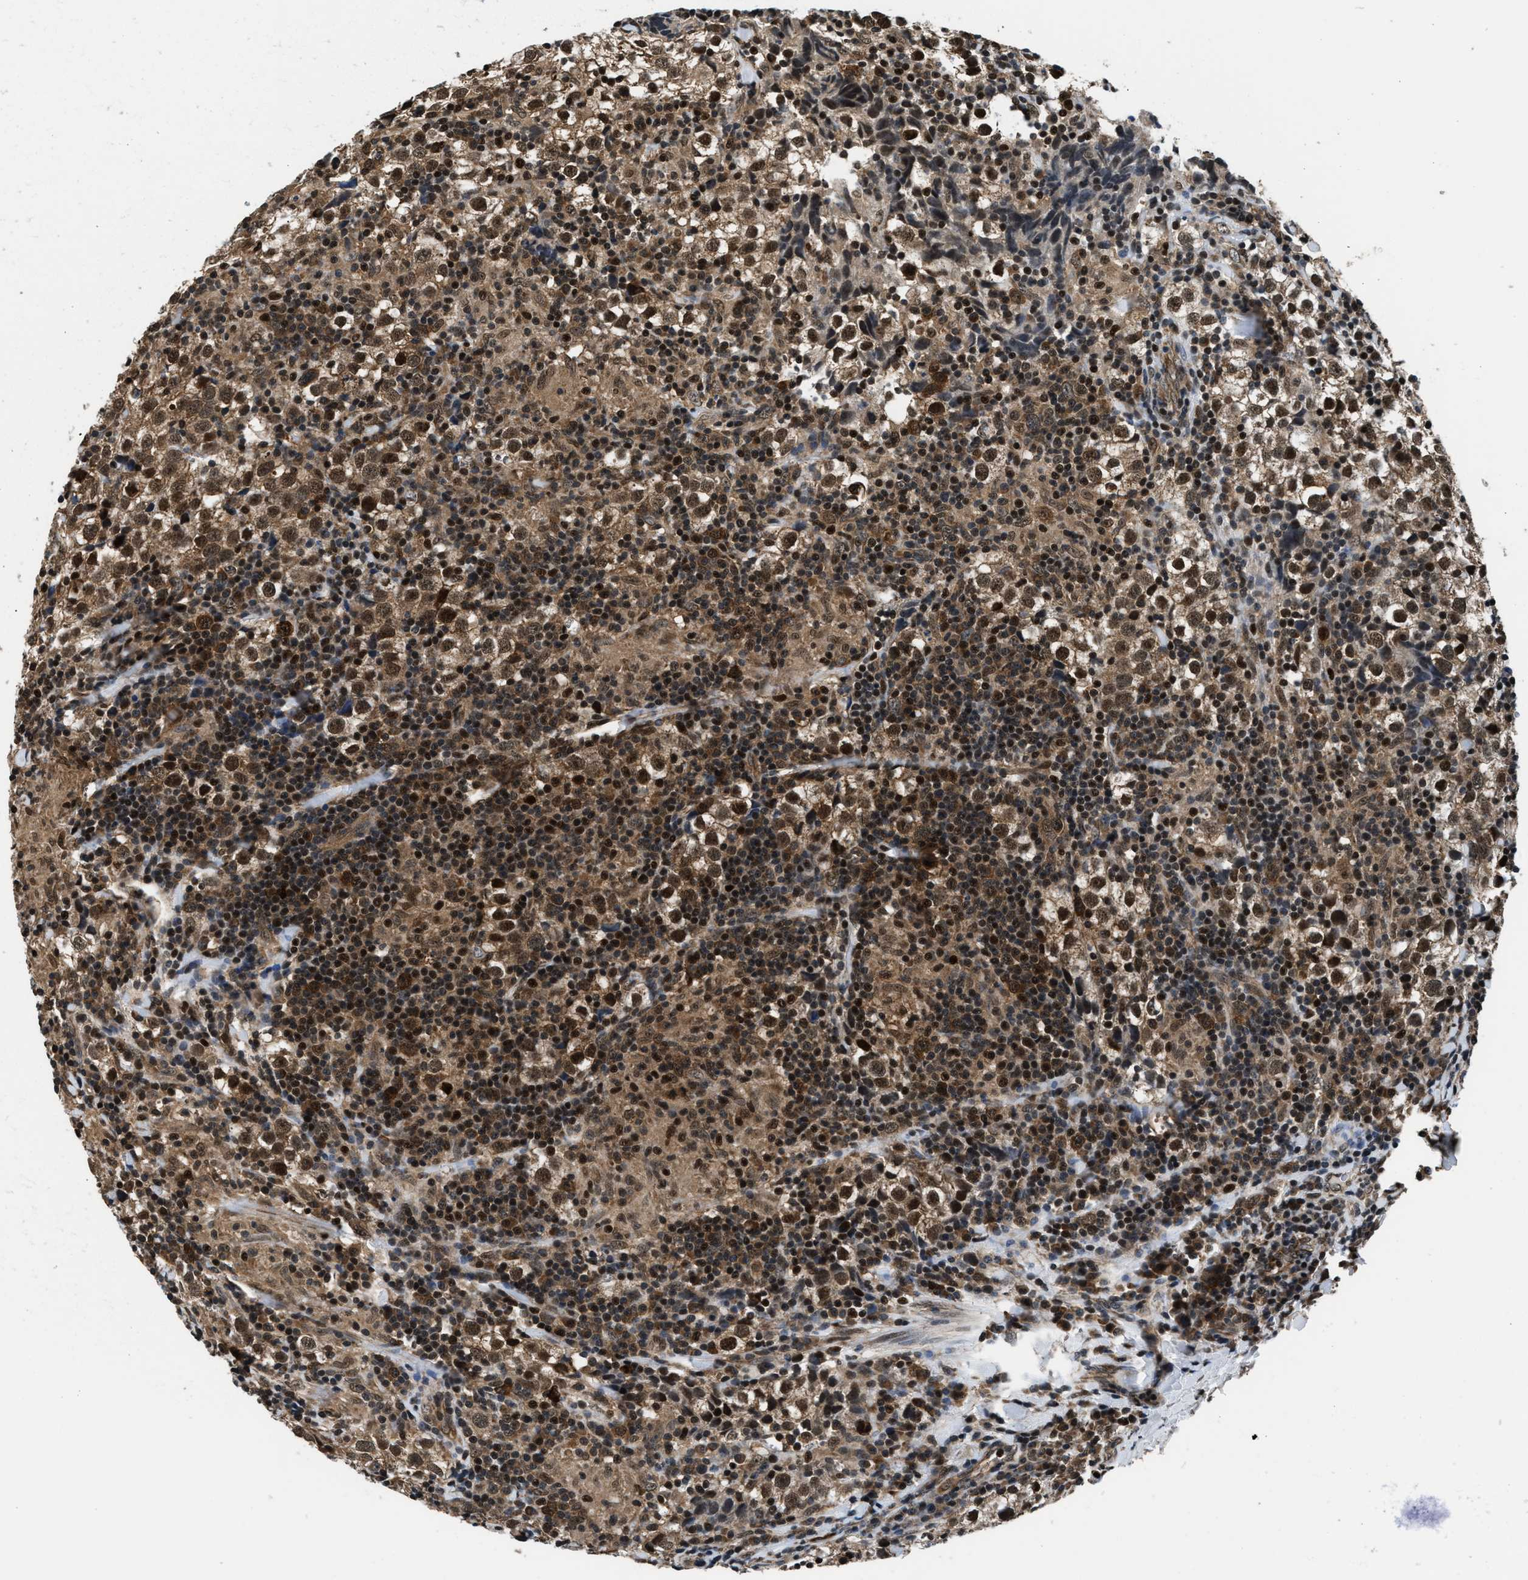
{"staining": {"intensity": "moderate", "quantity": ">75%", "location": "cytoplasmic/membranous,nuclear"}, "tissue": "testis cancer", "cell_type": "Tumor cells", "image_type": "cancer", "snomed": [{"axis": "morphology", "description": "Seminoma, NOS"}, {"axis": "morphology", "description": "Carcinoma, Embryonal, NOS"}, {"axis": "topography", "description": "Testis"}], "caption": "Immunohistochemical staining of testis cancer (seminoma) displays medium levels of moderate cytoplasmic/membranous and nuclear expression in about >75% of tumor cells.", "gene": "RBM33", "patient": {"sex": "male", "age": 36}}